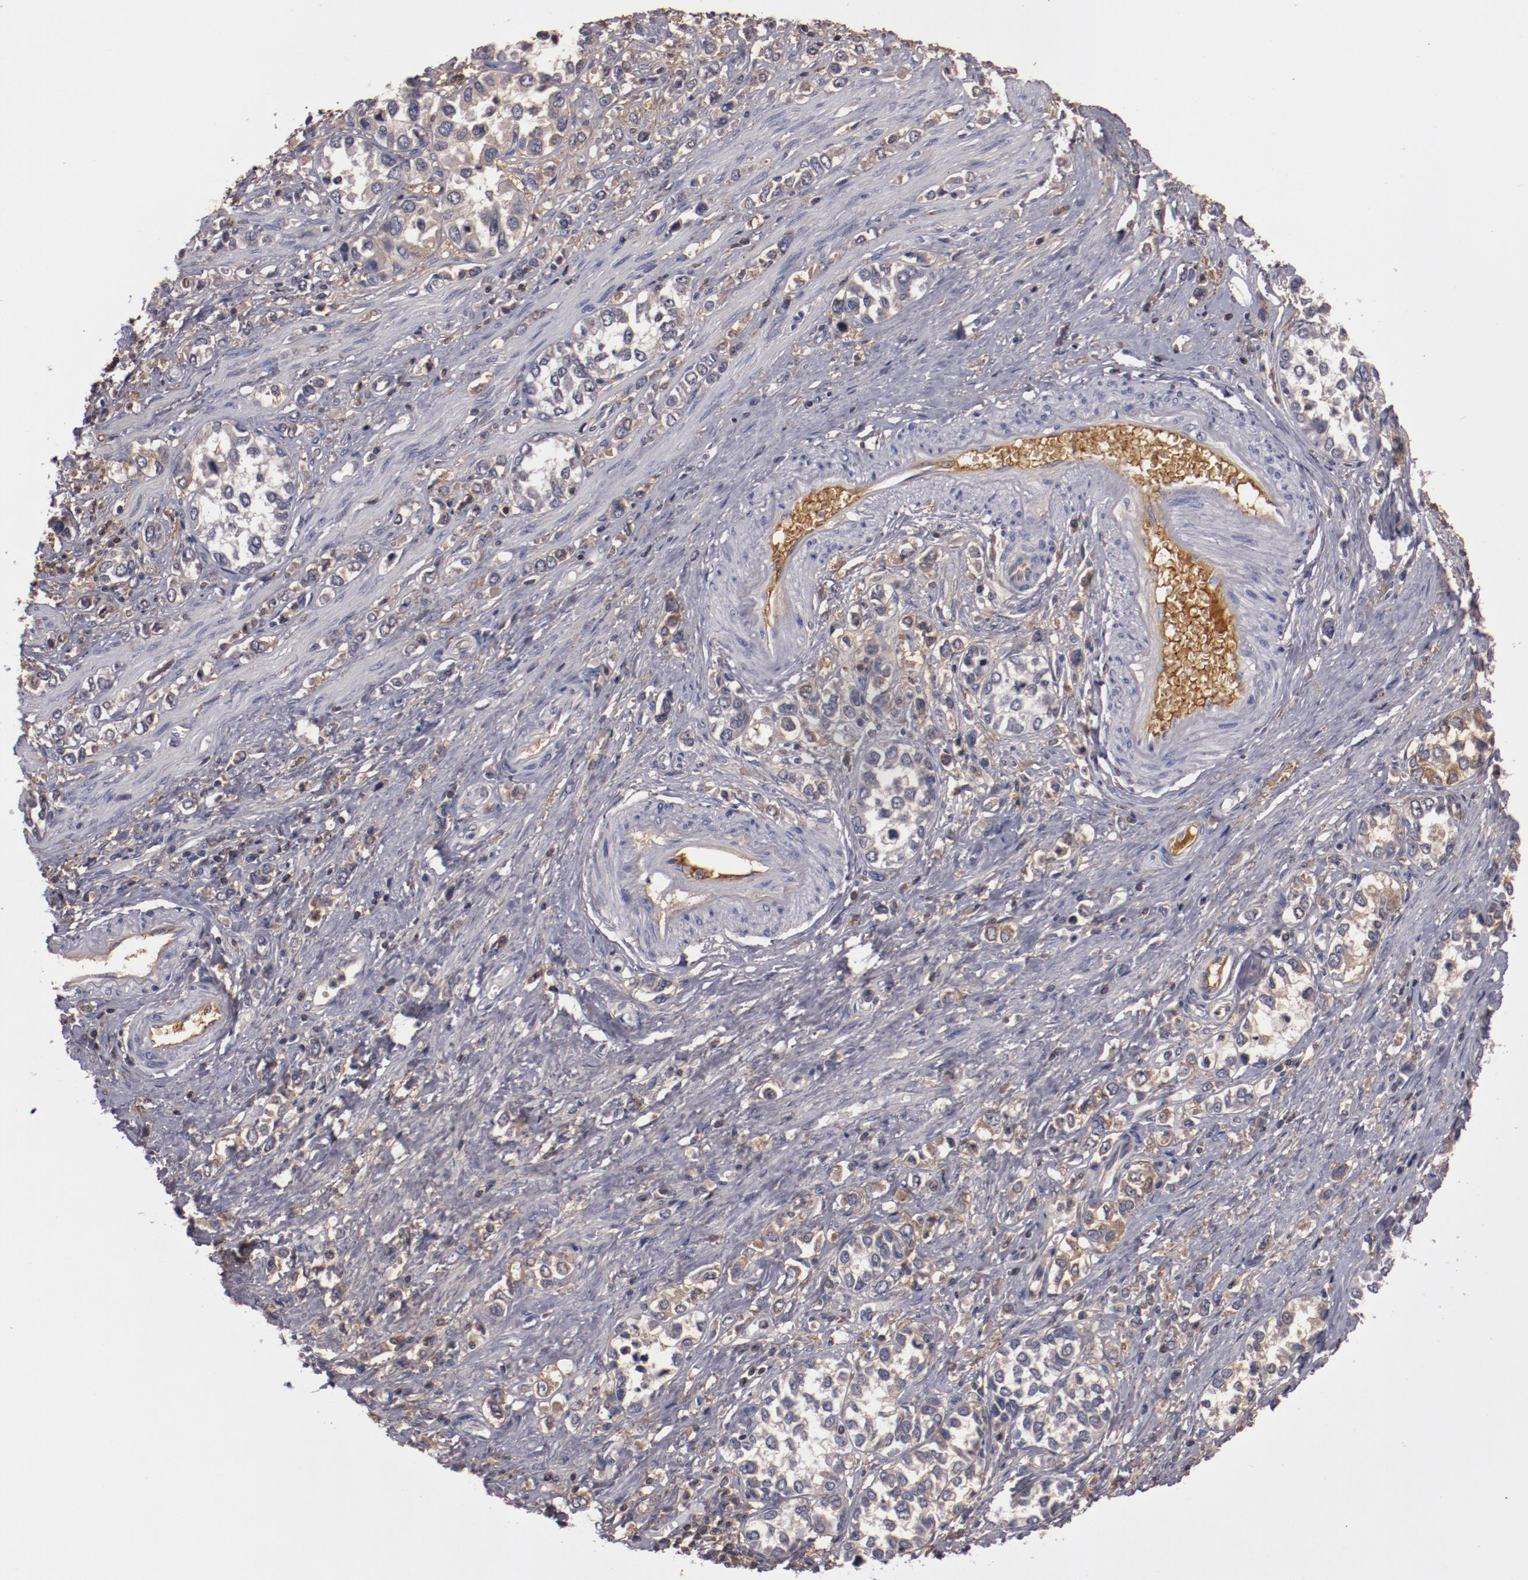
{"staining": {"intensity": "negative", "quantity": "none", "location": "none"}, "tissue": "stomach cancer", "cell_type": "Tumor cells", "image_type": "cancer", "snomed": [{"axis": "morphology", "description": "Adenocarcinoma, NOS"}, {"axis": "topography", "description": "Stomach, upper"}], "caption": "DAB (3,3'-diaminobenzidine) immunohistochemical staining of adenocarcinoma (stomach) reveals no significant positivity in tumor cells. The staining is performed using DAB brown chromogen with nuclei counter-stained in using hematoxylin.", "gene": "MBL2", "patient": {"sex": "male", "age": 76}}